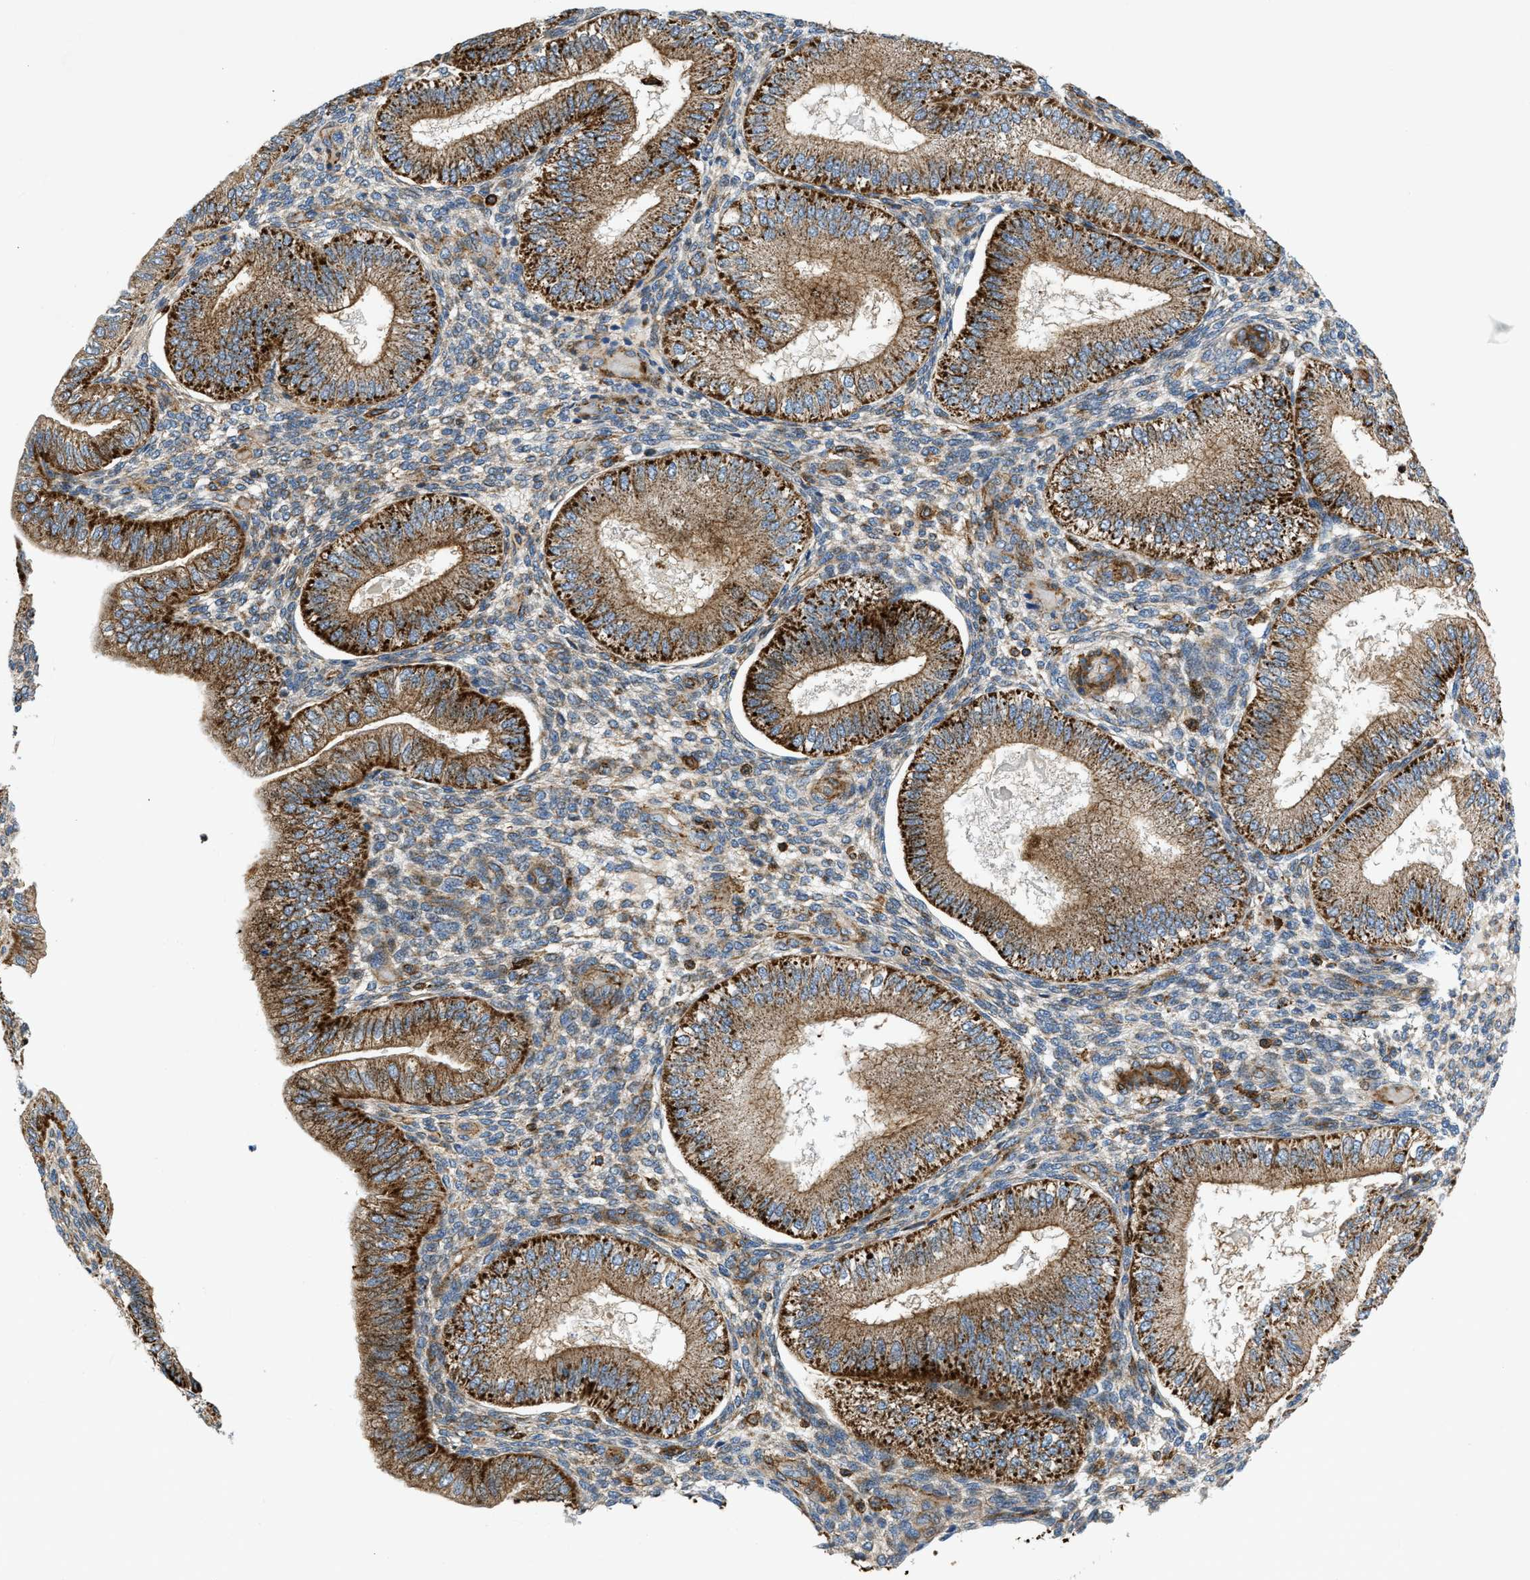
{"staining": {"intensity": "moderate", "quantity": "25%-75%", "location": "cytoplasmic/membranous"}, "tissue": "endometrium", "cell_type": "Cells in endometrial stroma", "image_type": "normal", "snomed": [{"axis": "morphology", "description": "Normal tissue, NOS"}, {"axis": "topography", "description": "Endometrium"}], "caption": "Endometrium stained with DAB (3,3'-diaminobenzidine) immunohistochemistry reveals medium levels of moderate cytoplasmic/membranous positivity in about 25%-75% of cells in endometrial stroma. (DAB (3,3'-diaminobenzidine) IHC with brightfield microscopy, high magnification).", "gene": "DHODH", "patient": {"sex": "female", "age": 39}}